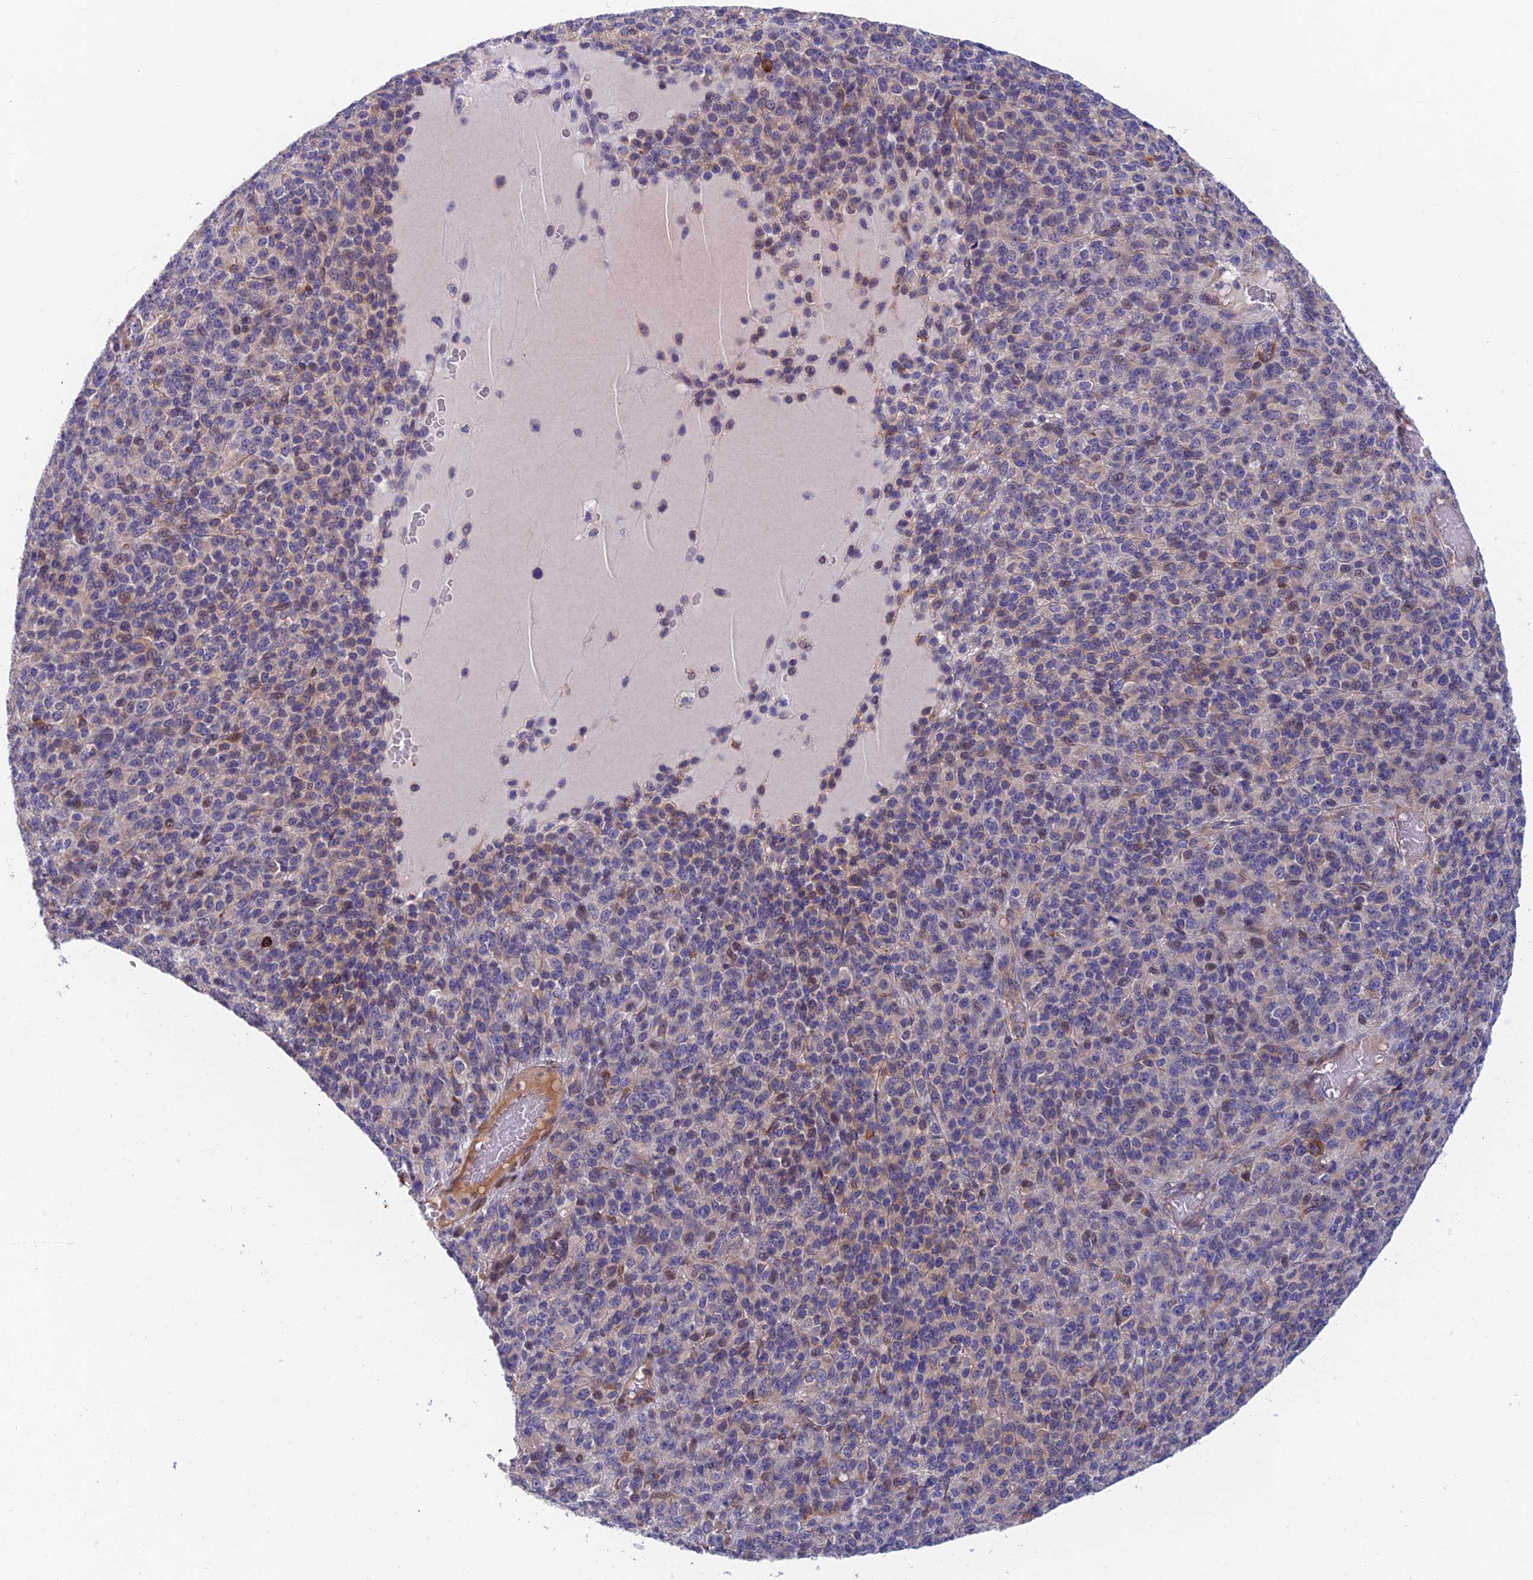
{"staining": {"intensity": "weak", "quantity": "<25%", "location": "nuclear"}, "tissue": "melanoma", "cell_type": "Tumor cells", "image_type": "cancer", "snomed": [{"axis": "morphology", "description": "Malignant melanoma, Metastatic site"}, {"axis": "topography", "description": "Brain"}], "caption": "There is no significant expression in tumor cells of malignant melanoma (metastatic site).", "gene": "RHBDL2", "patient": {"sex": "female", "age": 56}}